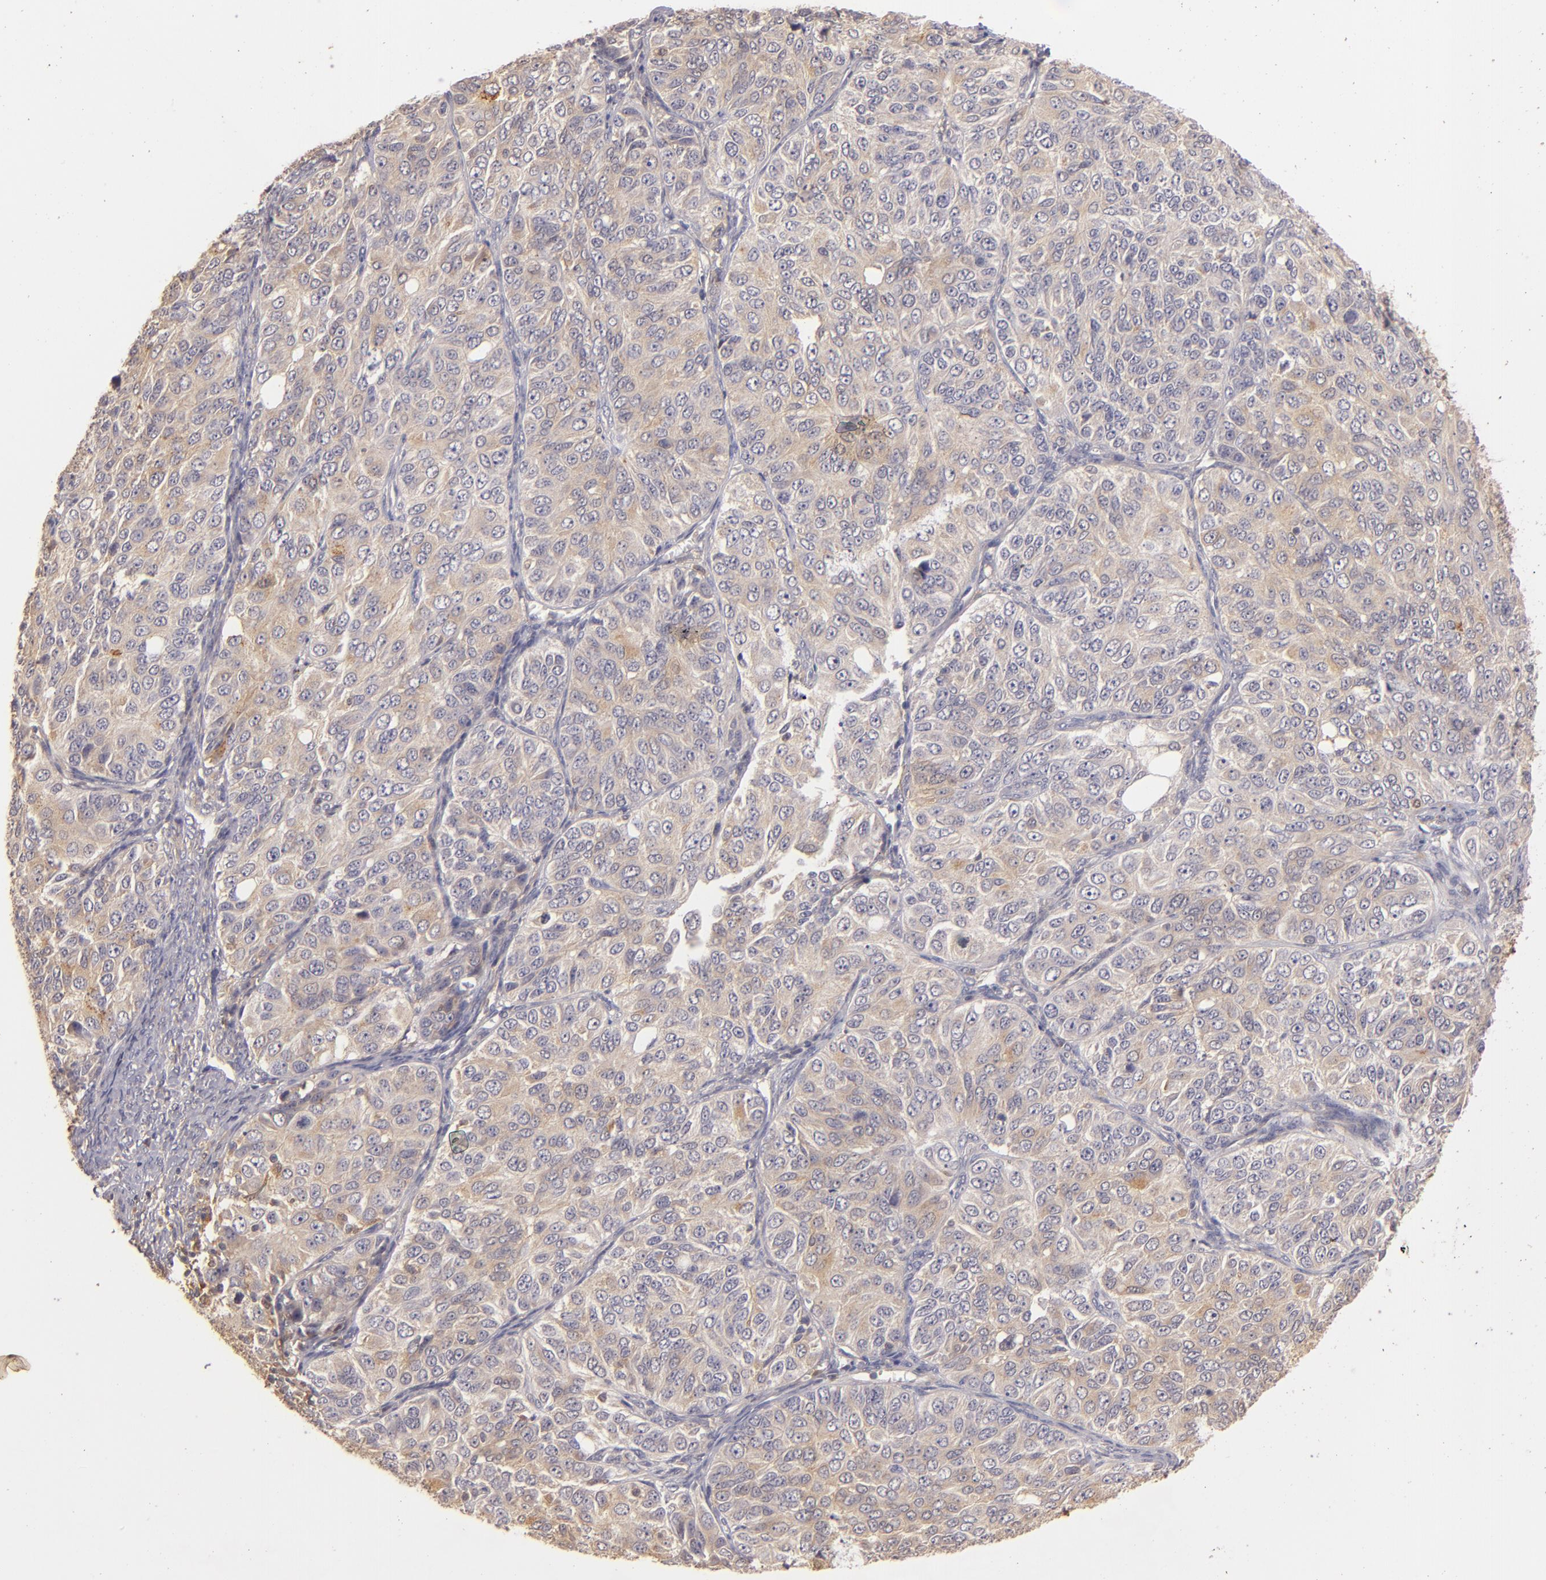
{"staining": {"intensity": "moderate", "quantity": ">75%", "location": "cytoplasmic/membranous"}, "tissue": "ovarian cancer", "cell_type": "Tumor cells", "image_type": "cancer", "snomed": [{"axis": "morphology", "description": "Carcinoma, endometroid"}, {"axis": "topography", "description": "Ovary"}], "caption": "Immunohistochemical staining of human endometroid carcinoma (ovarian) demonstrates medium levels of moderate cytoplasmic/membranous protein expression in approximately >75% of tumor cells.", "gene": "PRKCD", "patient": {"sex": "female", "age": 51}}